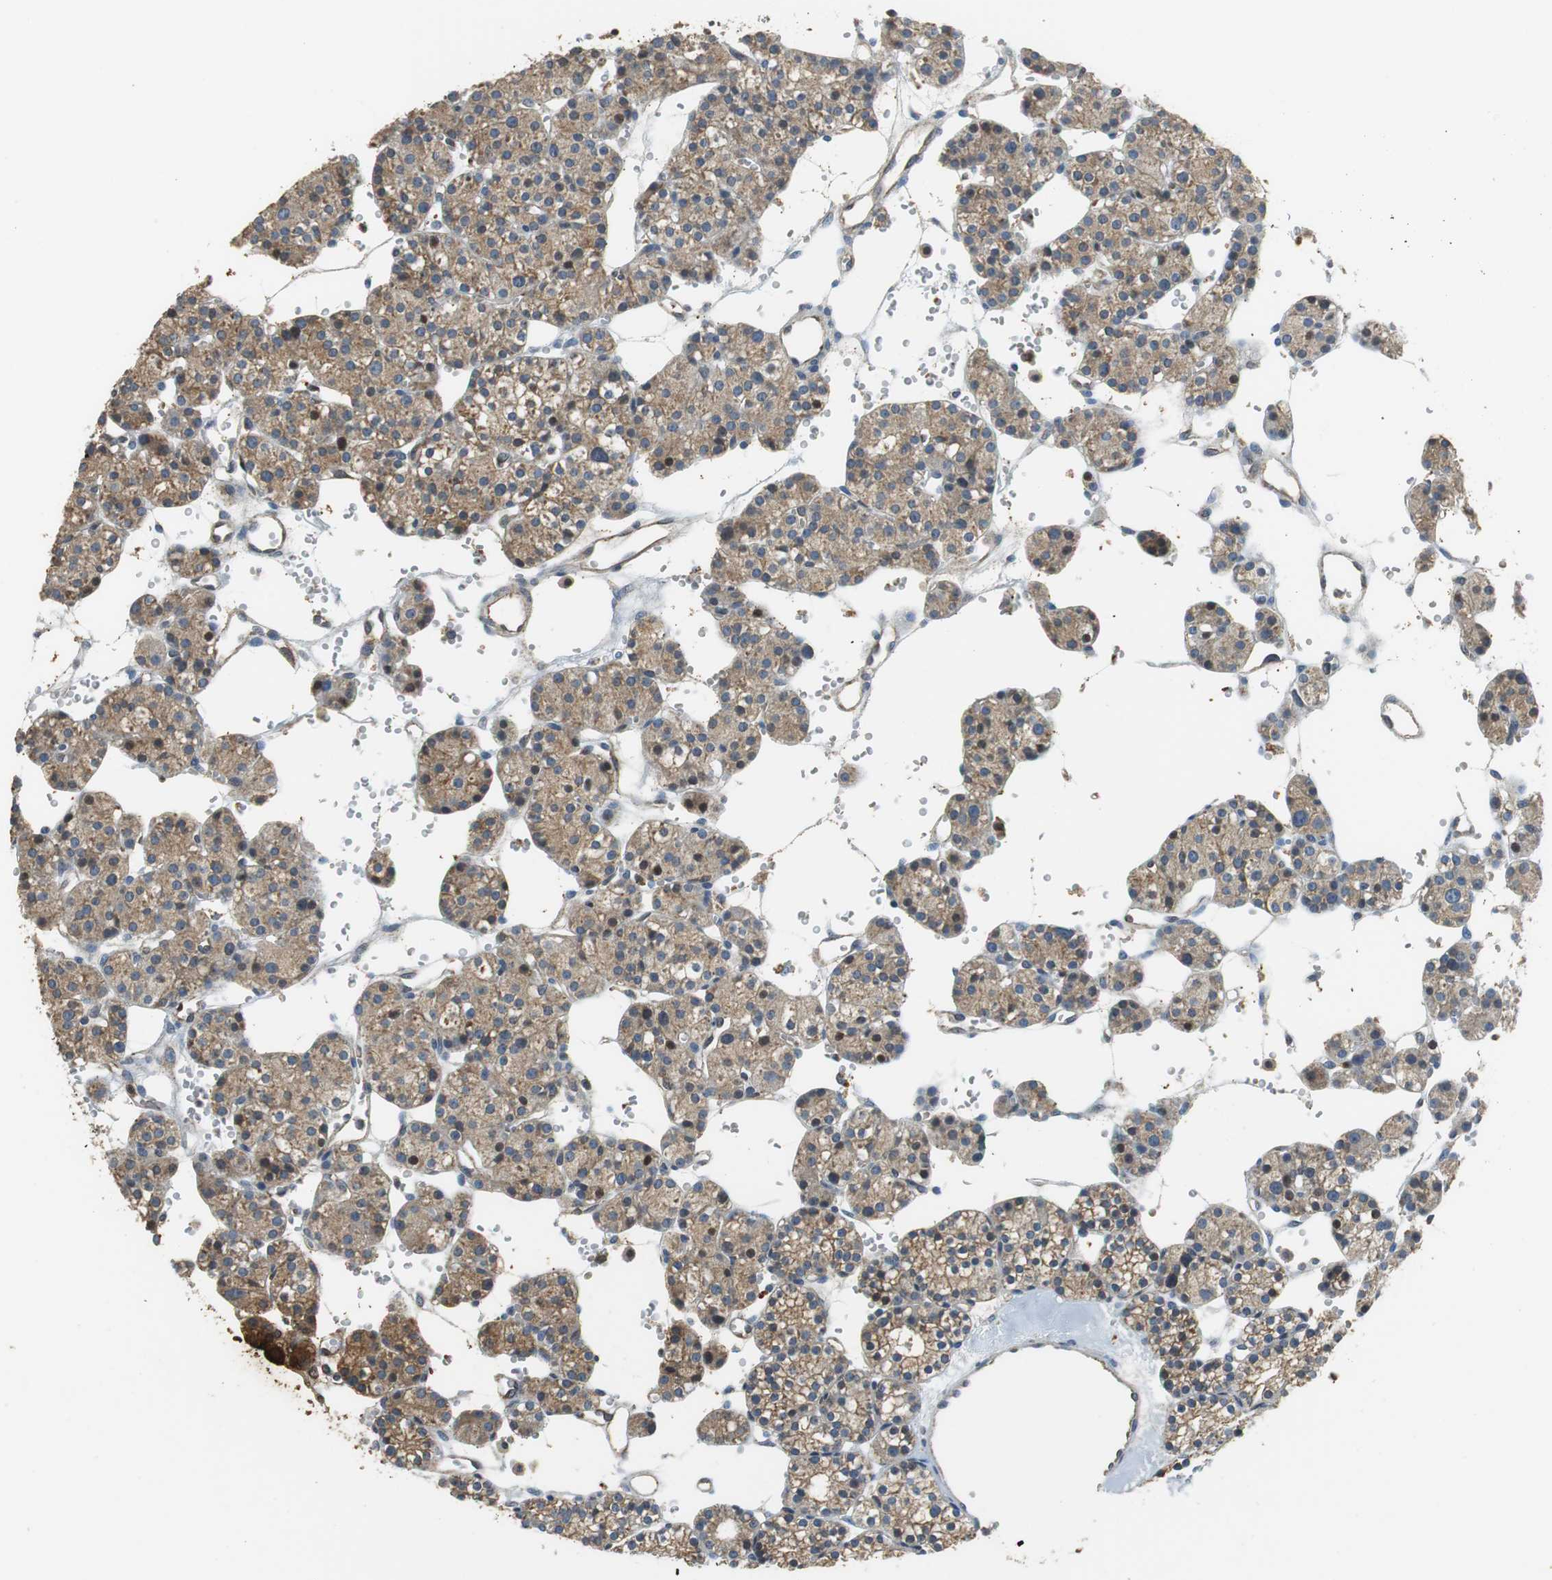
{"staining": {"intensity": "weak", "quantity": "25%-75%", "location": "cytoplasmic/membranous"}, "tissue": "parathyroid gland", "cell_type": "Glandular cells", "image_type": "normal", "snomed": [{"axis": "morphology", "description": "Normal tissue, NOS"}, {"axis": "topography", "description": "Parathyroid gland"}], "caption": "This histopathology image demonstrates benign parathyroid gland stained with immunohistochemistry to label a protein in brown. The cytoplasmic/membranous of glandular cells show weak positivity for the protein. Nuclei are counter-stained blue.", "gene": "GSDMD", "patient": {"sex": "female", "age": 64}}